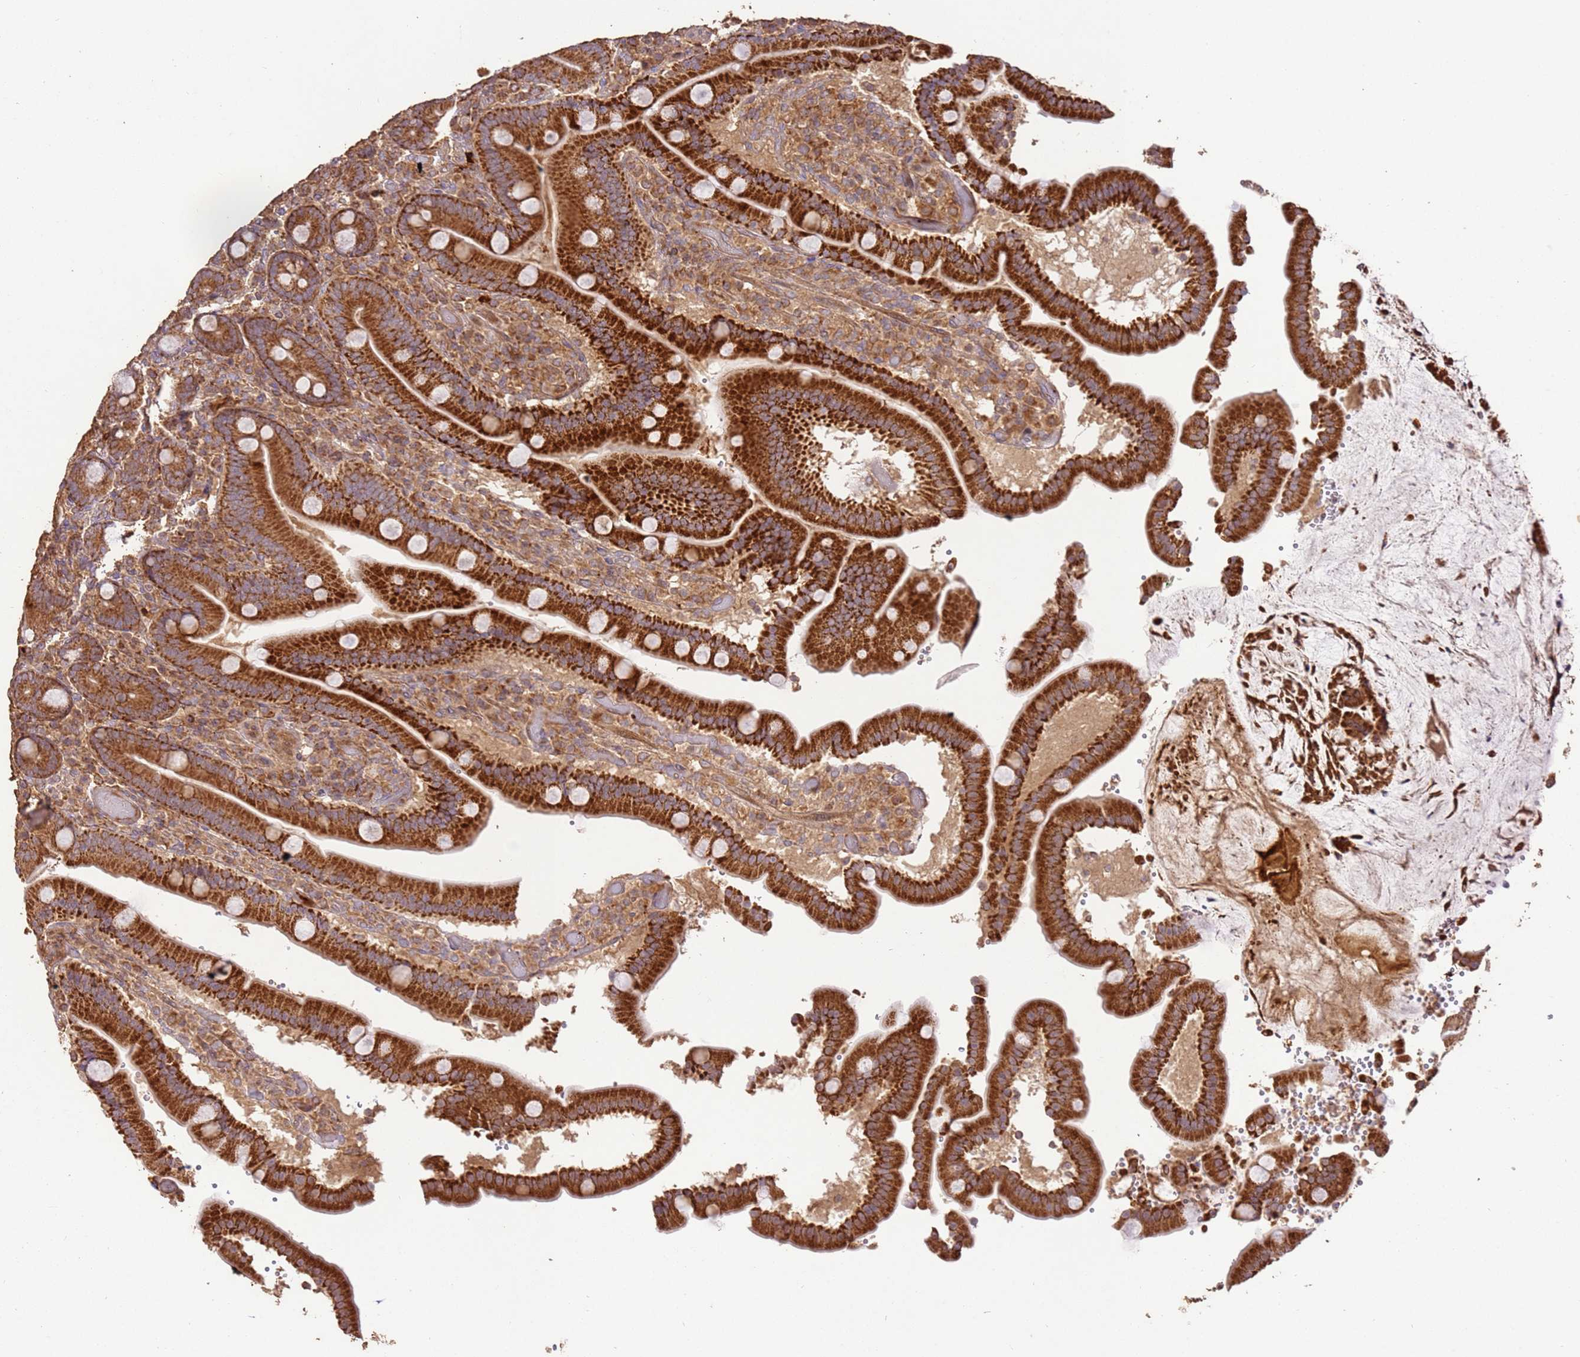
{"staining": {"intensity": "strong", "quantity": ">75%", "location": "cytoplasmic/membranous"}, "tissue": "duodenum", "cell_type": "Glandular cells", "image_type": "normal", "snomed": [{"axis": "morphology", "description": "Normal tissue, NOS"}, {"axis": "topography", "description": "Duodenum"}], "caption": "A high-resolution photomicrograph shows IHC staining of normal duodenum, which exhibits strong cytoplasmic/membranous expression in about >75% of glandular cells.", "gene": "LRRC28", "patient": {"sex": "female", "age": 62}}